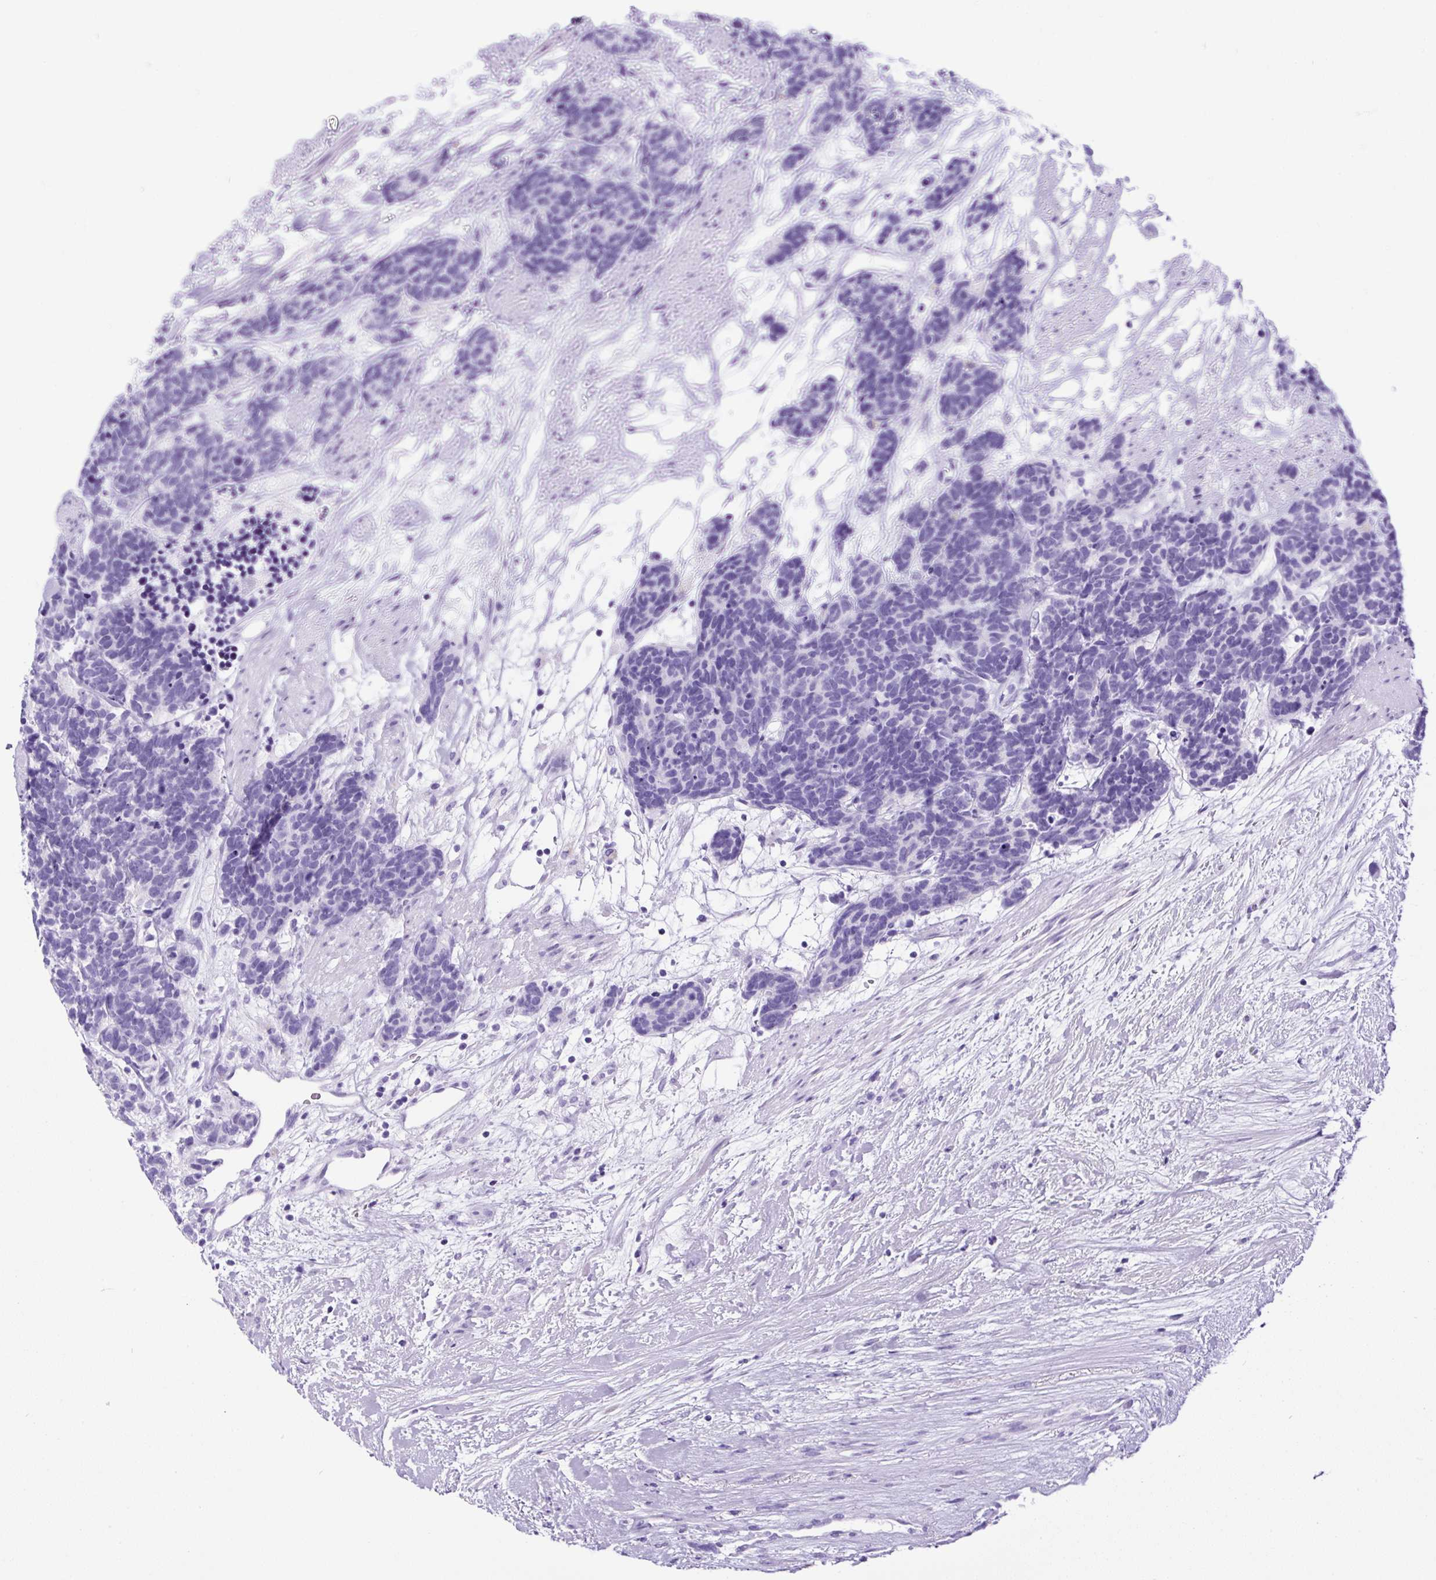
{"staining": {"intensity": "negative", "quantity": "none", "location": "none"}, "tissue": "carcinoid", "cell_type": "Tumor cells", "image_type": "cancer", "snomed": [{"axis": "morphology", "description": "Carcinoma, NOS"}, {"axis": "morphology", "description": "Carcinoid, malignant, NOS"}, {"axis": "topography", "description": "Prostate"}], "caption": "A micrograph of human carcinoma is negative for staining in tumor cells. The staining is performed using DAB (3,3'-diaminobenzidine) brown chromogen with nuclei counter-stained in using hematoxylin.", "gene": "PDIA2", "patient": {"sex": "male", "age": 57}}